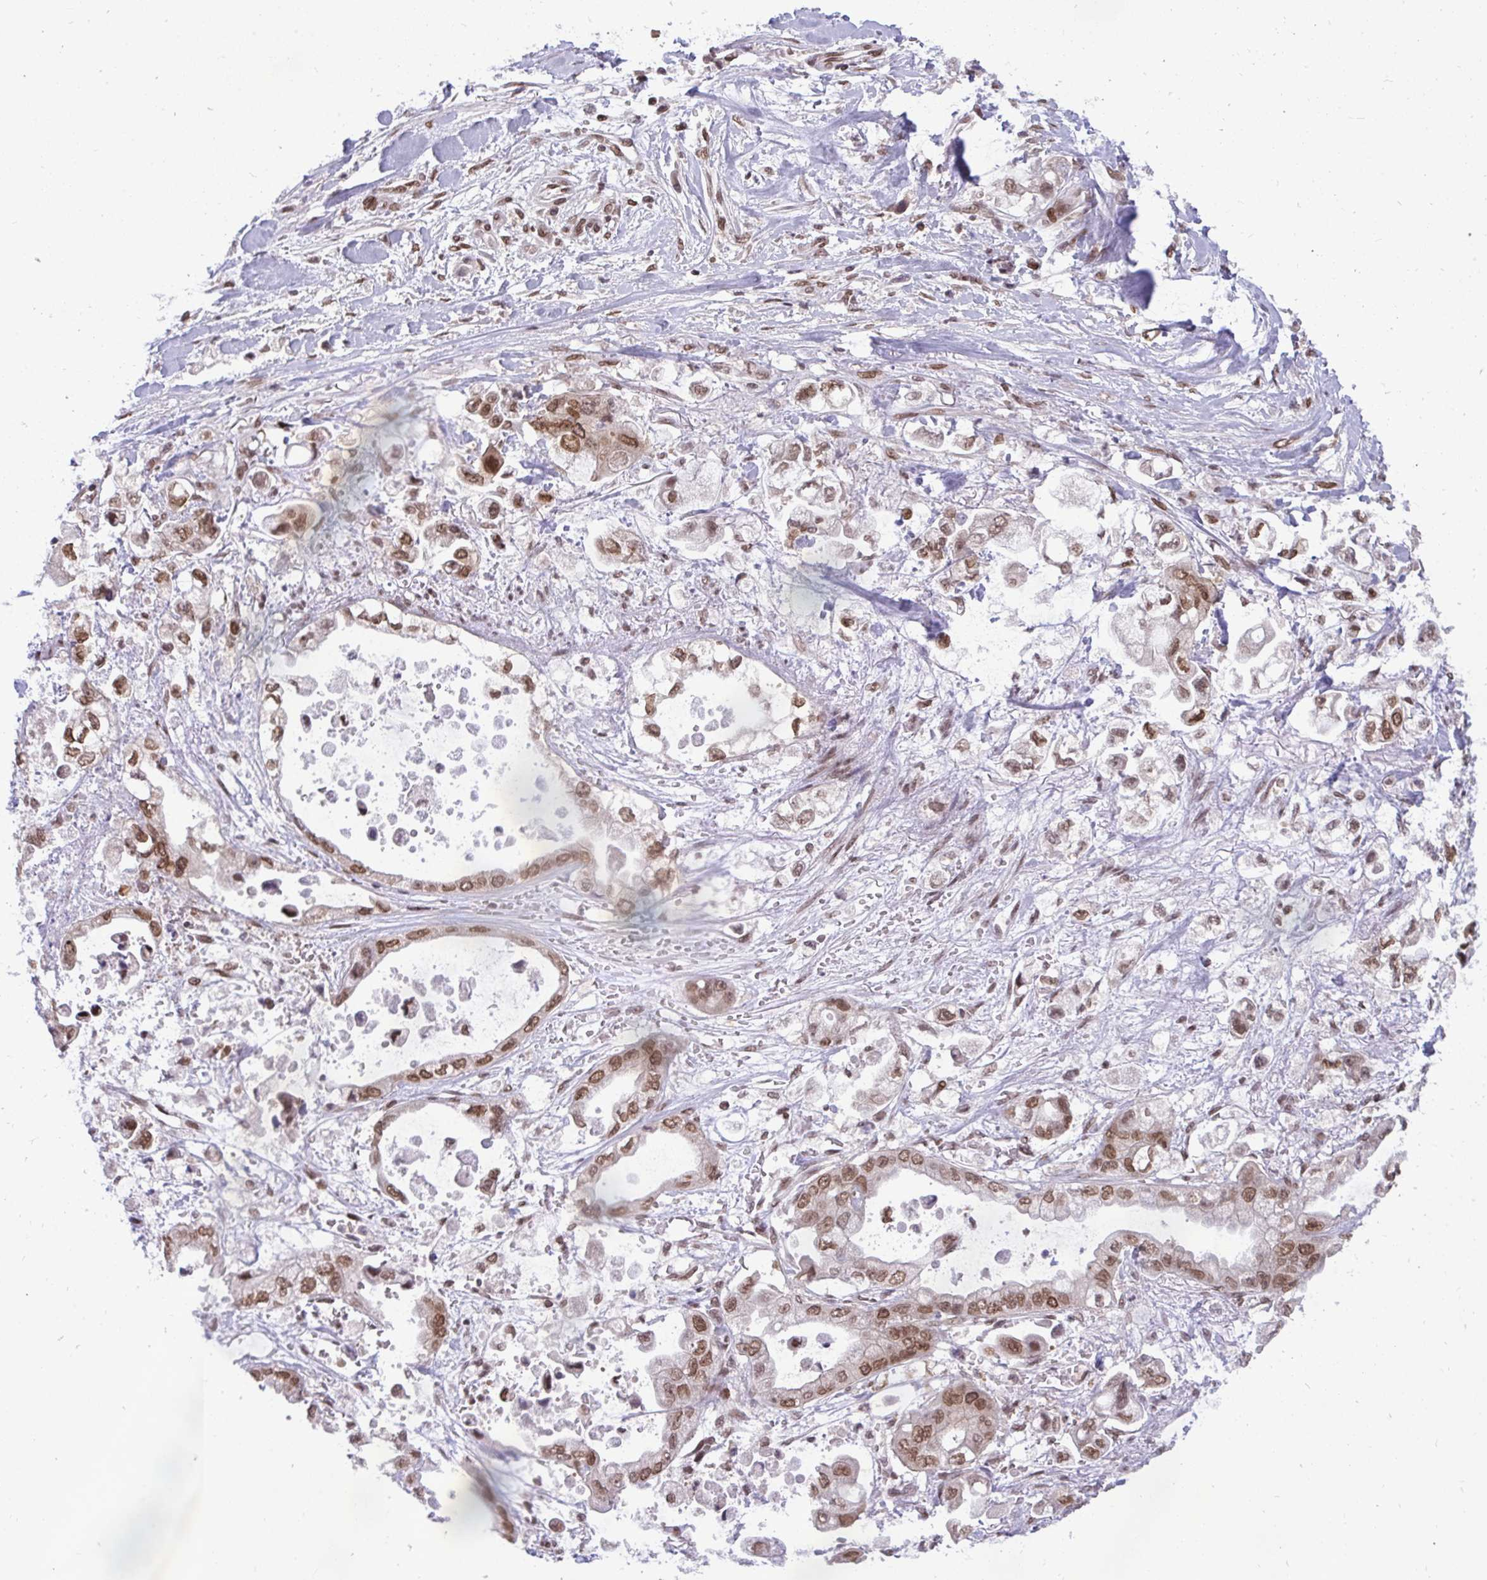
{"staining": {"intensity": "moderate", "quantity": ">75%", "location": "nuclear"}, "tissue": "stomach cancer", "cell_type": "Tumor cells", "image_type": "cancer", "snomed": [{"axis": "morphology", "description": "Adenocarcinoma, NOS"}, {"axis": "topography", "description": "Stomach"}], "caption": "High-power microscopy captured an immunohistochemistry (IHC) image of adenocarcinoma (stomach), revealing moderate nuclear positivity in approximately >75% of tumor cells.", "gene": "JPT1", "patient": {"sex": "male", "age": 62}}